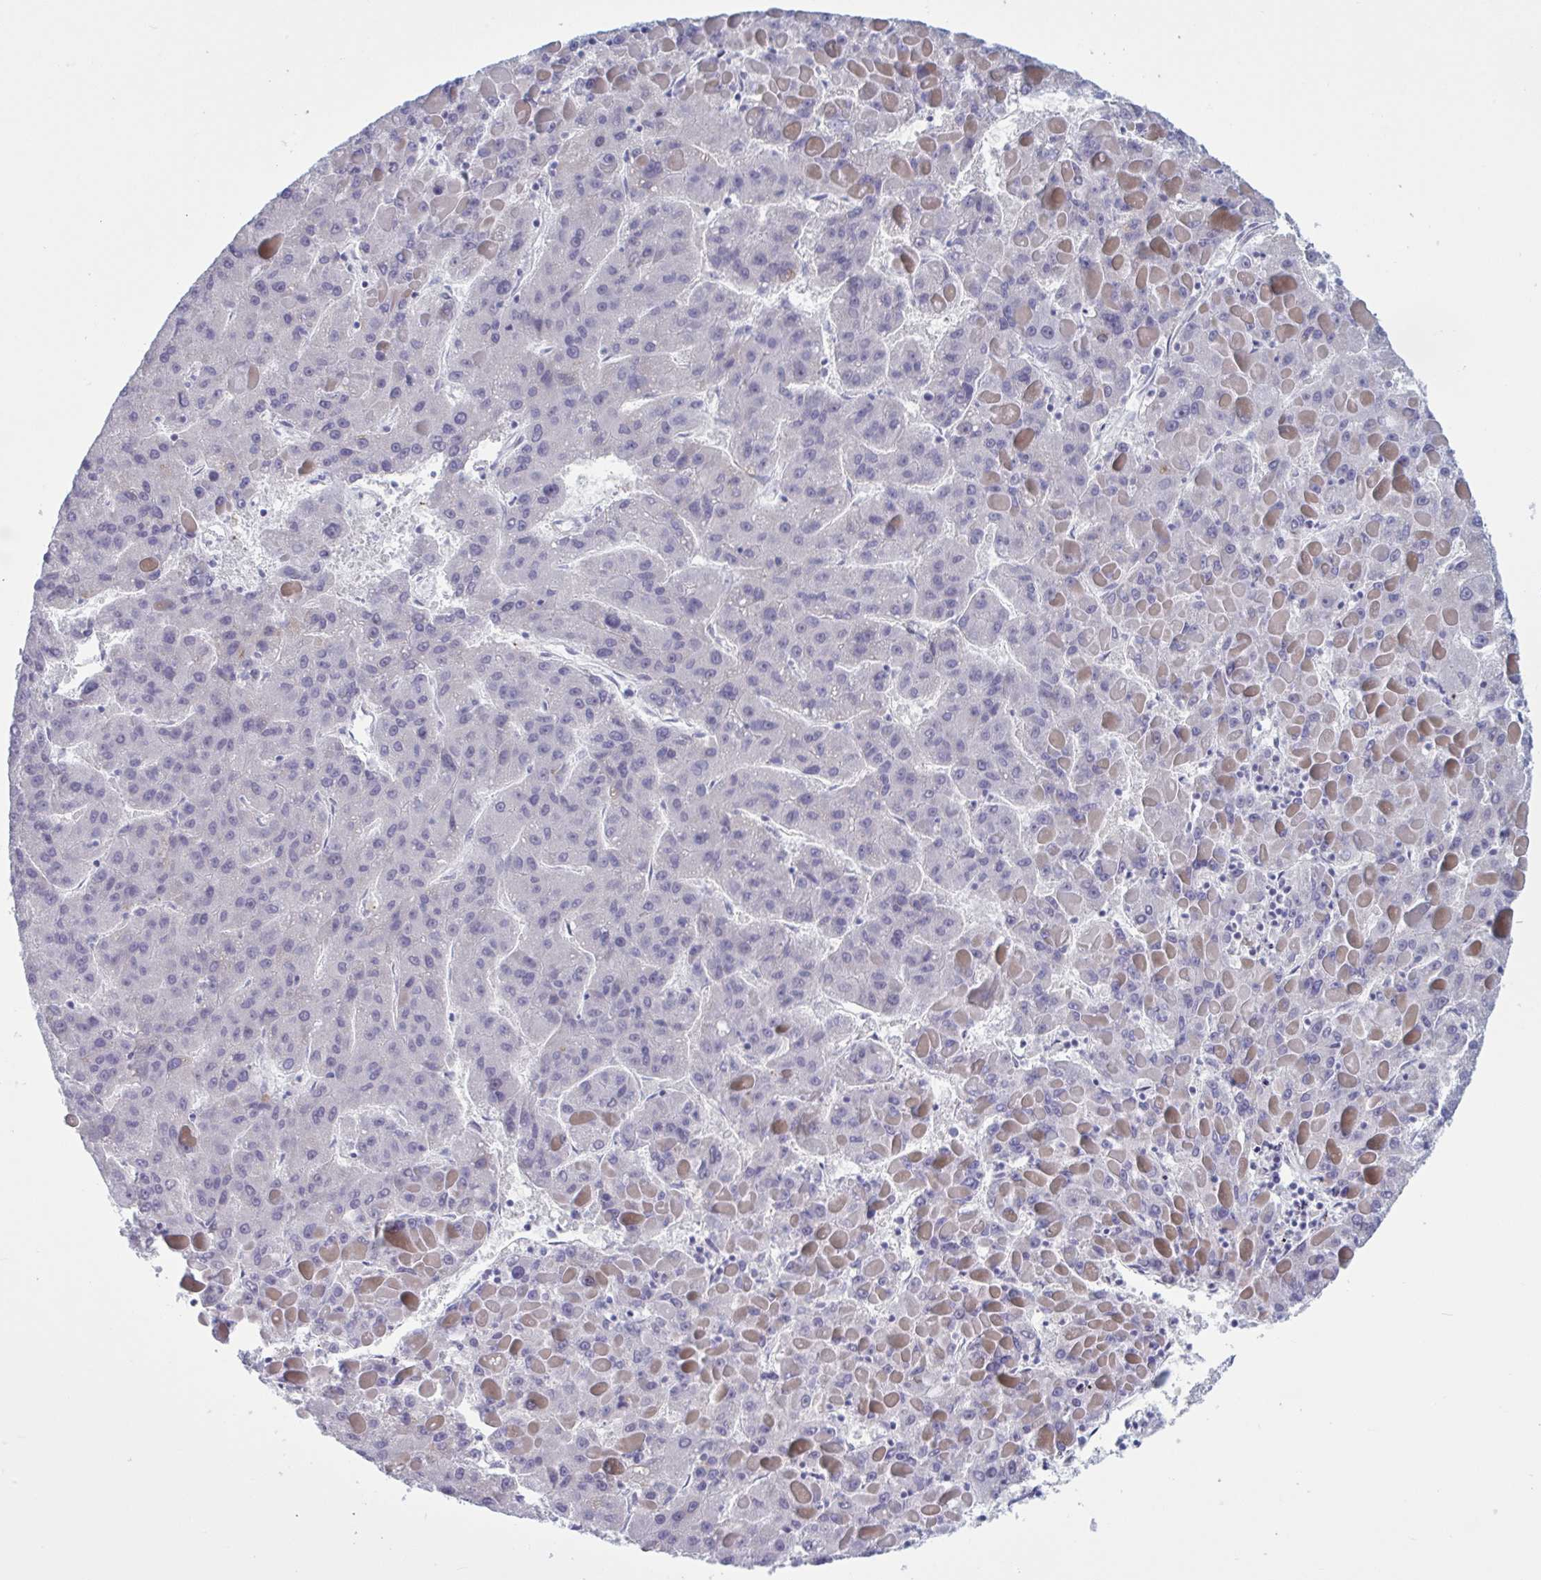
{"staining": {"intensity": "negative", "quantity": "none", "location": "none"}, "tissue": "liver cancer", "cell_type": "Tumor cells", "image_type": "cancer", "snomed": [{"axis": "morphology", "description": "Carcinoma, Hepatocellular, NOS"}, {"axis": "topography", "description": "Liver"}], "caption": "Protein analysis of liver cancer shows no significant positivity in tumor cells.", "gene": "HSD11B2", "patient": {"sex": "female", "age": 82}}